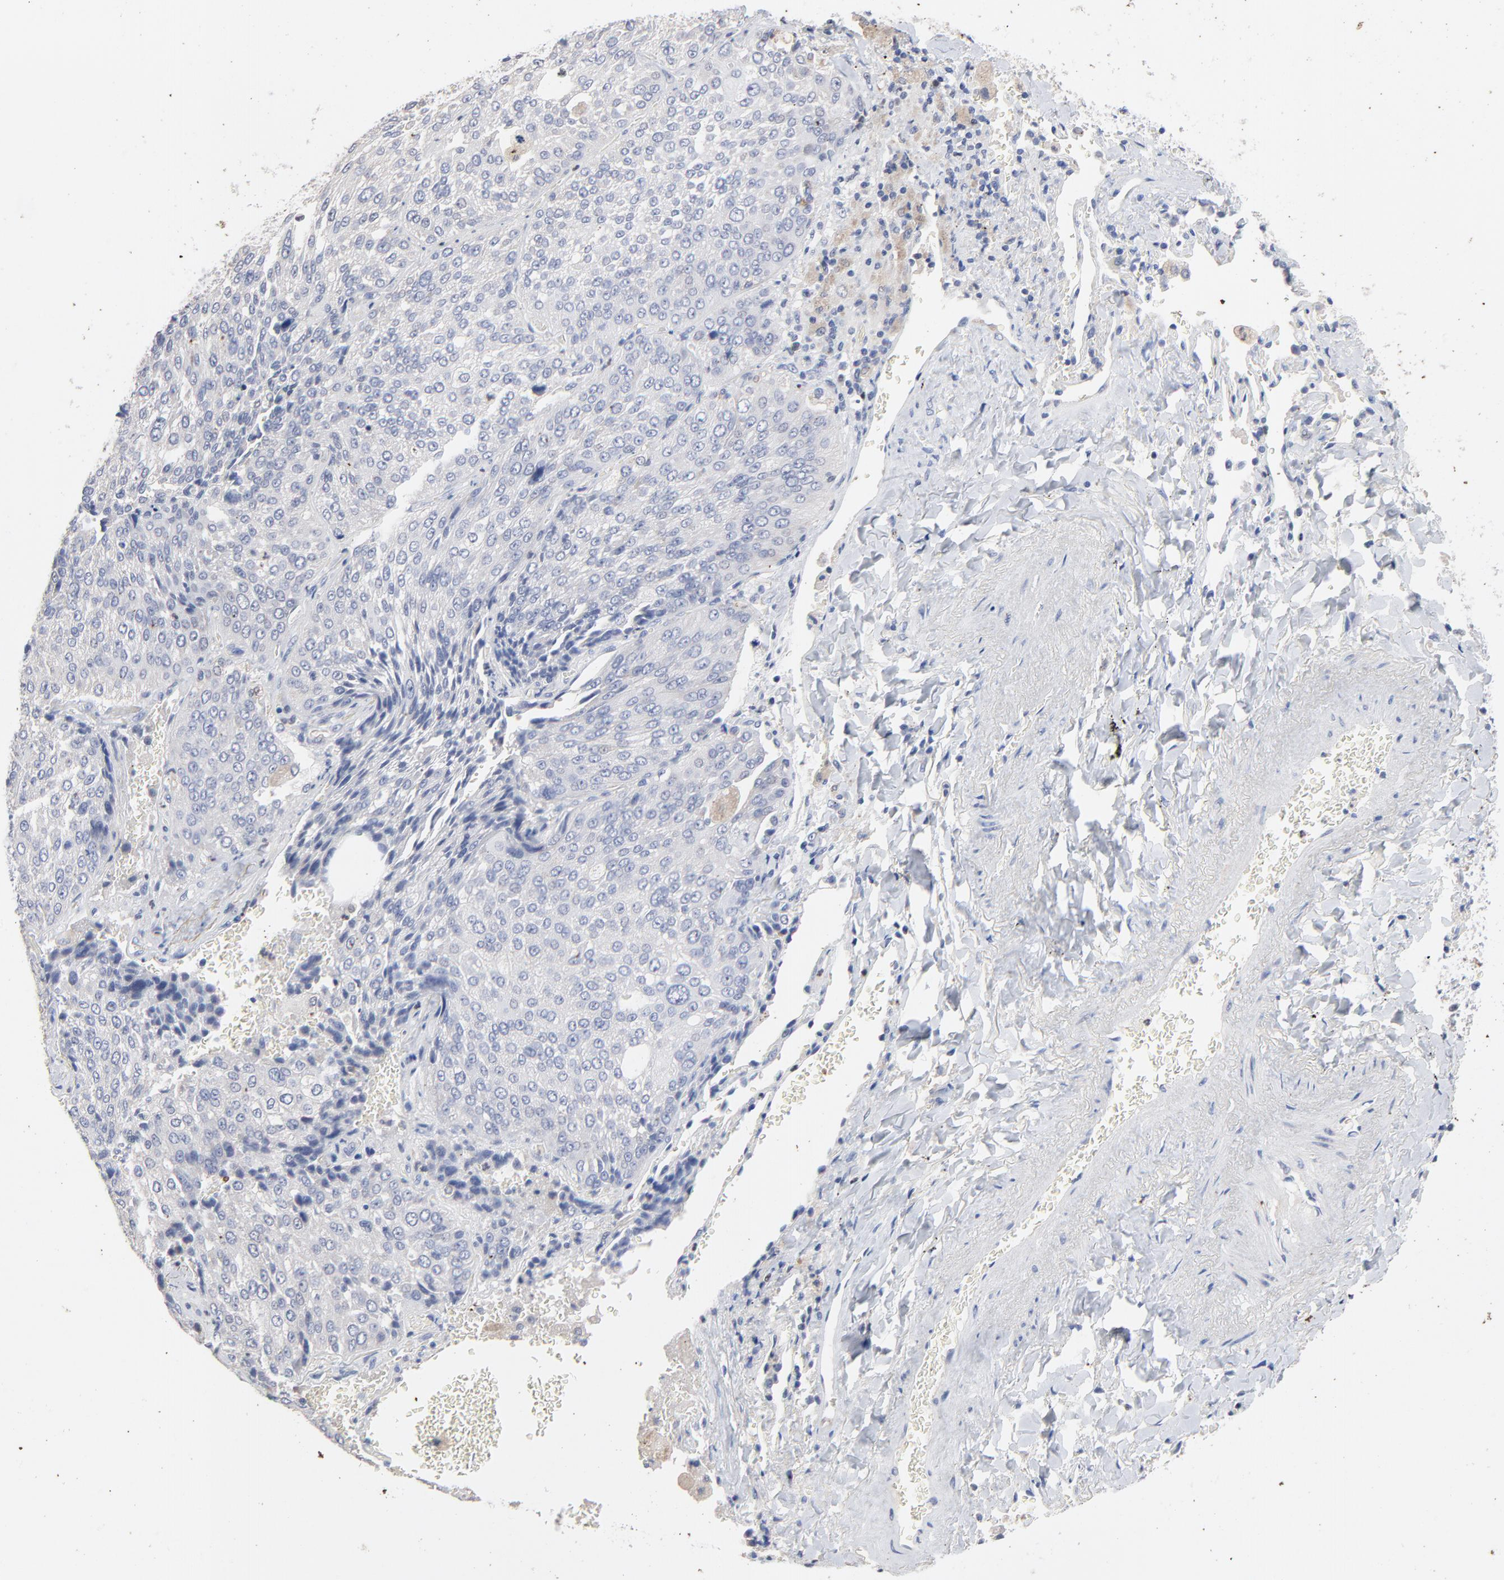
{"staining": {"intensity": "negative", "quantity": "none", "location": "none"}, "tissue": "lung cancer", "cell_type": "Tumor cells", "image_type": "cancer", "snomed": [{"axis": "morphology", "description": "Squamous cell carcinoma, NOS"}, {"axis": "topography", "description": "Lung"}], "caption": "The photomicrograph demonstrates no staining of tumor cells in lung squamous cell carcinoma.", "gene": "AADAC", "patient": {"sex": "male", "age": 54}}